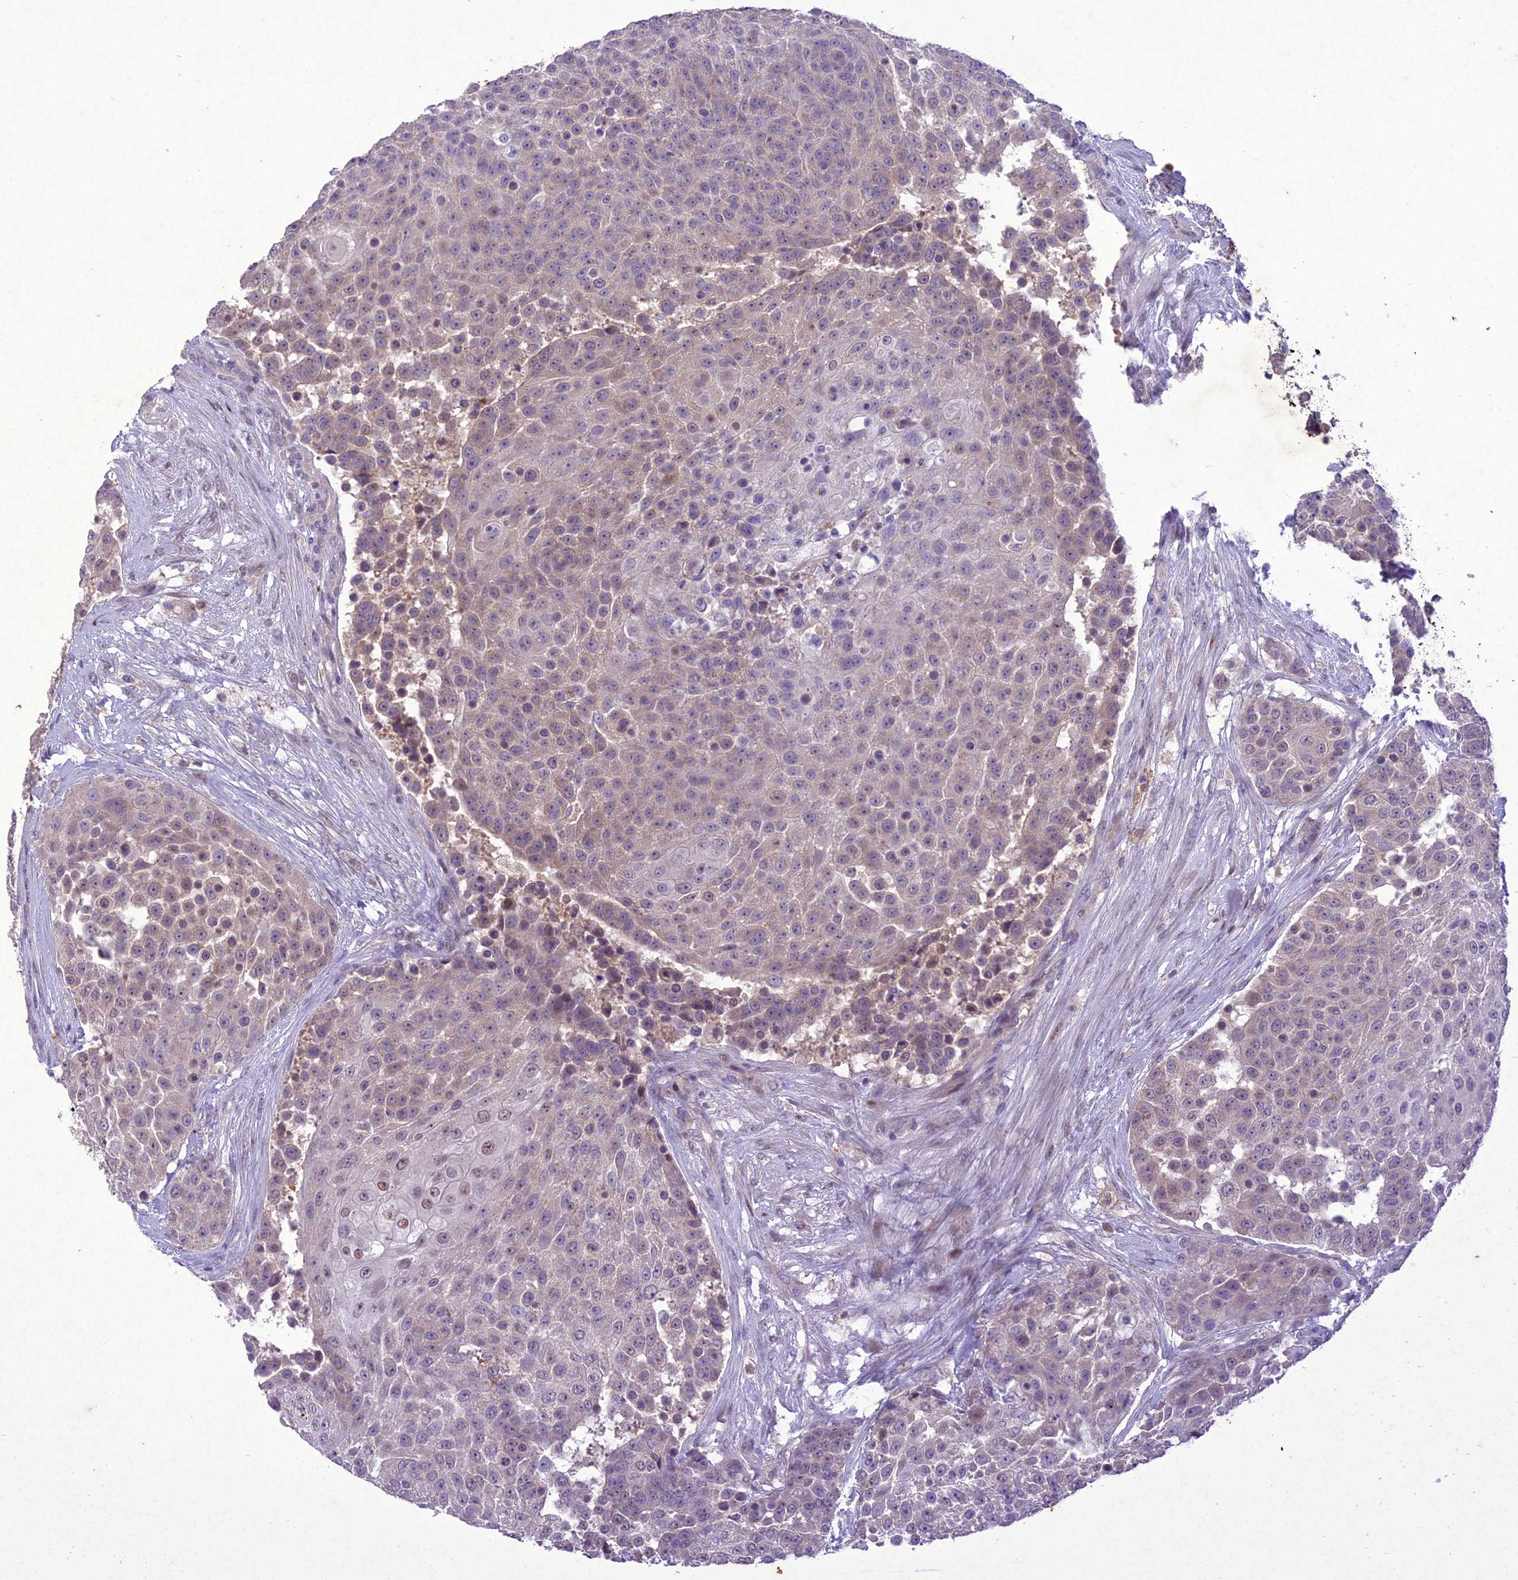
{"staining": {"intensity": "weak", "quantity": "<25%", "location": "cytoplasmic/membranous"}, "tissue": "urothelial cancer", "cell_type": "Tumor cells", "image_type": "cancer", "snomed": [{"axis": "morphology", "description": "Urothelial carcinoma, High grade"}, {"axis": "topography", "description": "Urinary bladder"}], "caption": "DAB (3,3'-diaminobenzidine) immunohistochemical staining of human urothelial carcinoma (high-grade) exhibits no significant expression in tumor cells. (Immunohistochemistry (ihc), brightfield microscopy, high magnification).", "gene": "ANKRD52", "patient": {"sex": "female", "age": 63}}